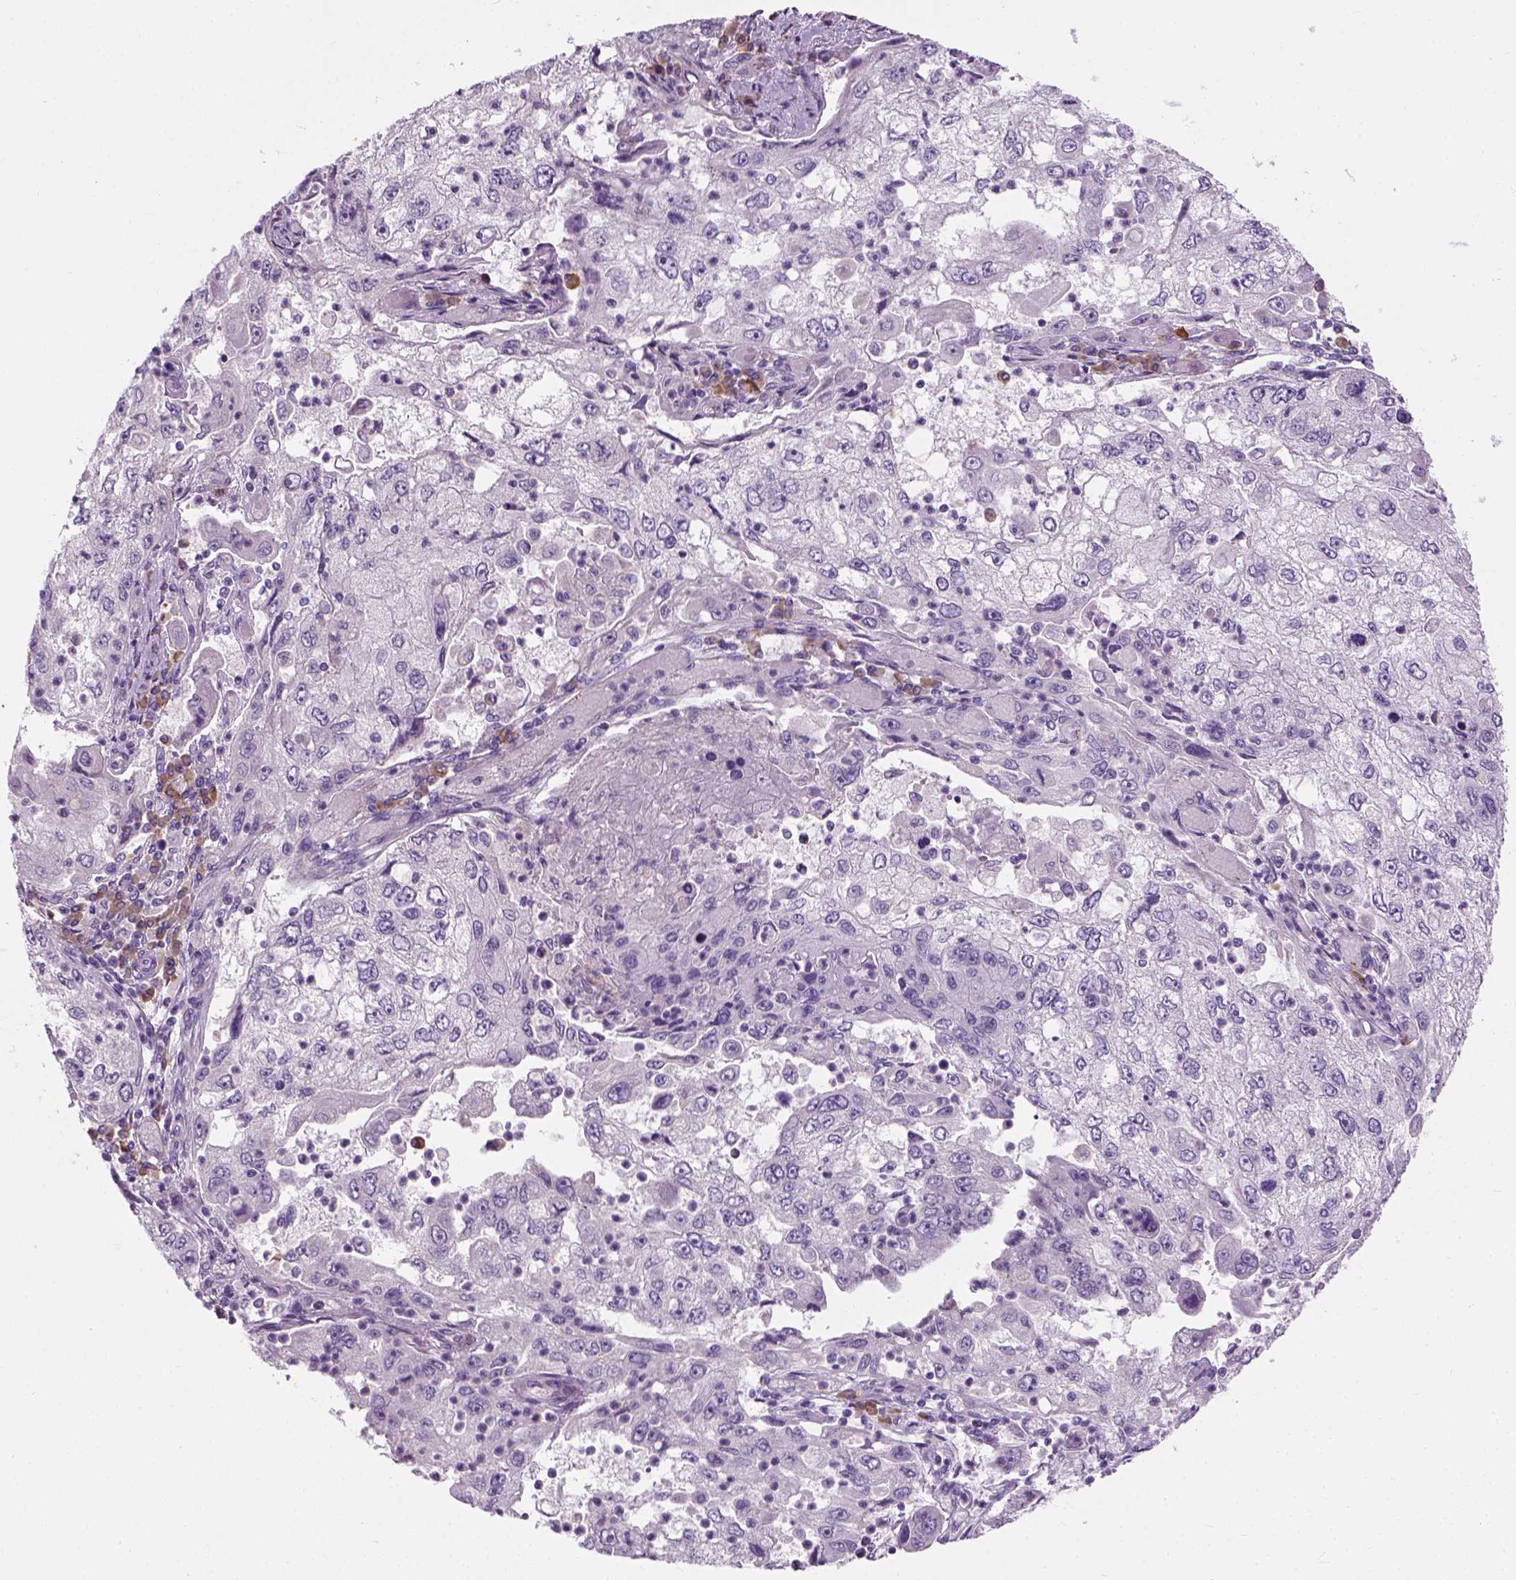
{"staining": {"intensity": "negative", "quantity": "none", "location": "none"}, "tissue": "cervical cancer", "cell_type": "Tumor cells", "image_type": "cancer", "snomed": [{"axis": "morphology", "description": "Squamous cell carcinoma, NOS"}, {"axis": "topography", "description": "Cervix"}], "caption": "Immunohistochemistry micrograph of neoplastic tissue: squamous cell carcinoma (cervical) stained with DAB reveals no significant protein staining in tumor cells.", "gene": "TRIM72", "patient": {"sex": "female", "age": 36}}